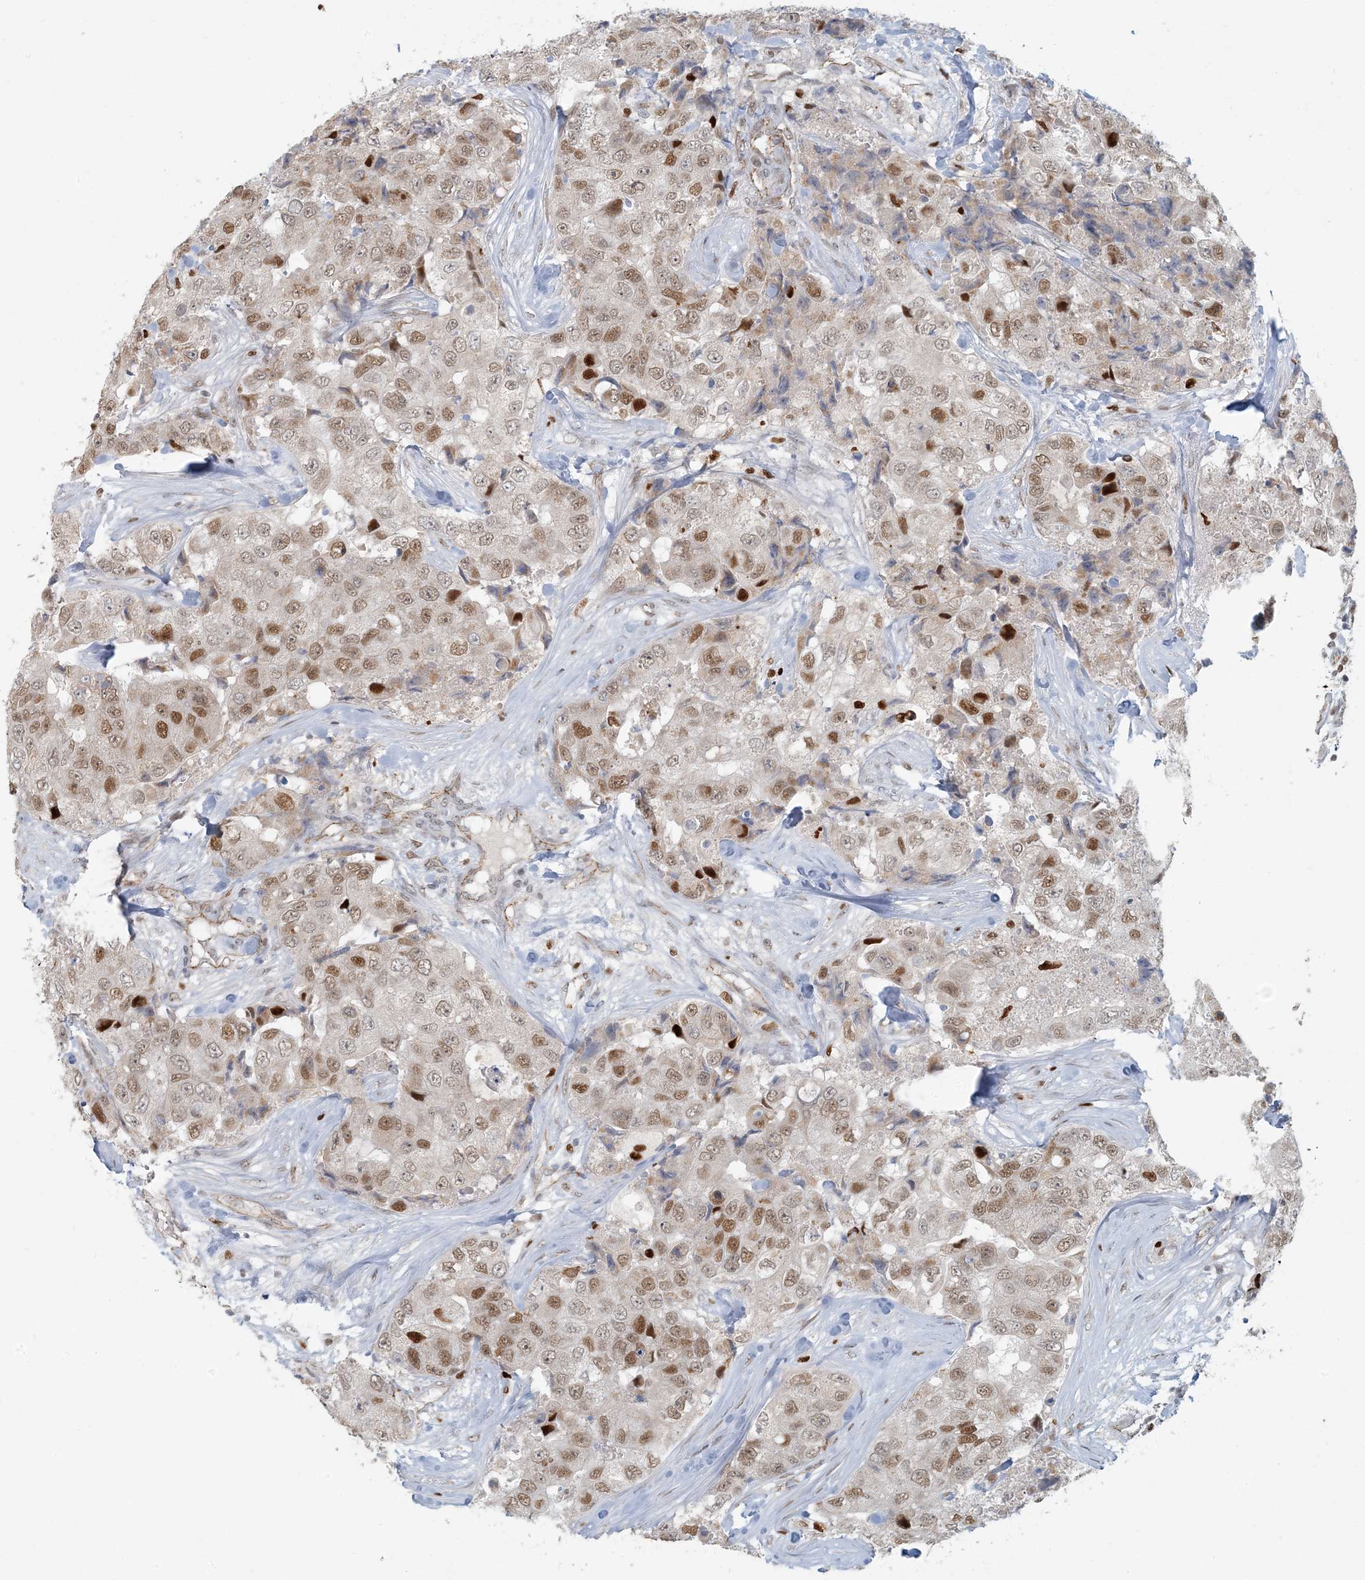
{"staining": {"intensity": "moderate", "quantity": "25%-75%", "location": "nuclear"}, "tissue": "breast cancer", "cell_type": "Tumor cells", "image_type": "cancer", "snomed": [{"axis": "morphology", "description": "Duct carcinoma"}, {"axis": "topography", "description": "Breast"}], "caption": "Approximately 25%-75% of tumor cells in breast invasive ductal carcinoma demonstrate moderate nuclear protein positivity as visualized by brown immunohistochemical staining.", "gene": "AK9", "patient": {"sex": "female", "age": 62}}